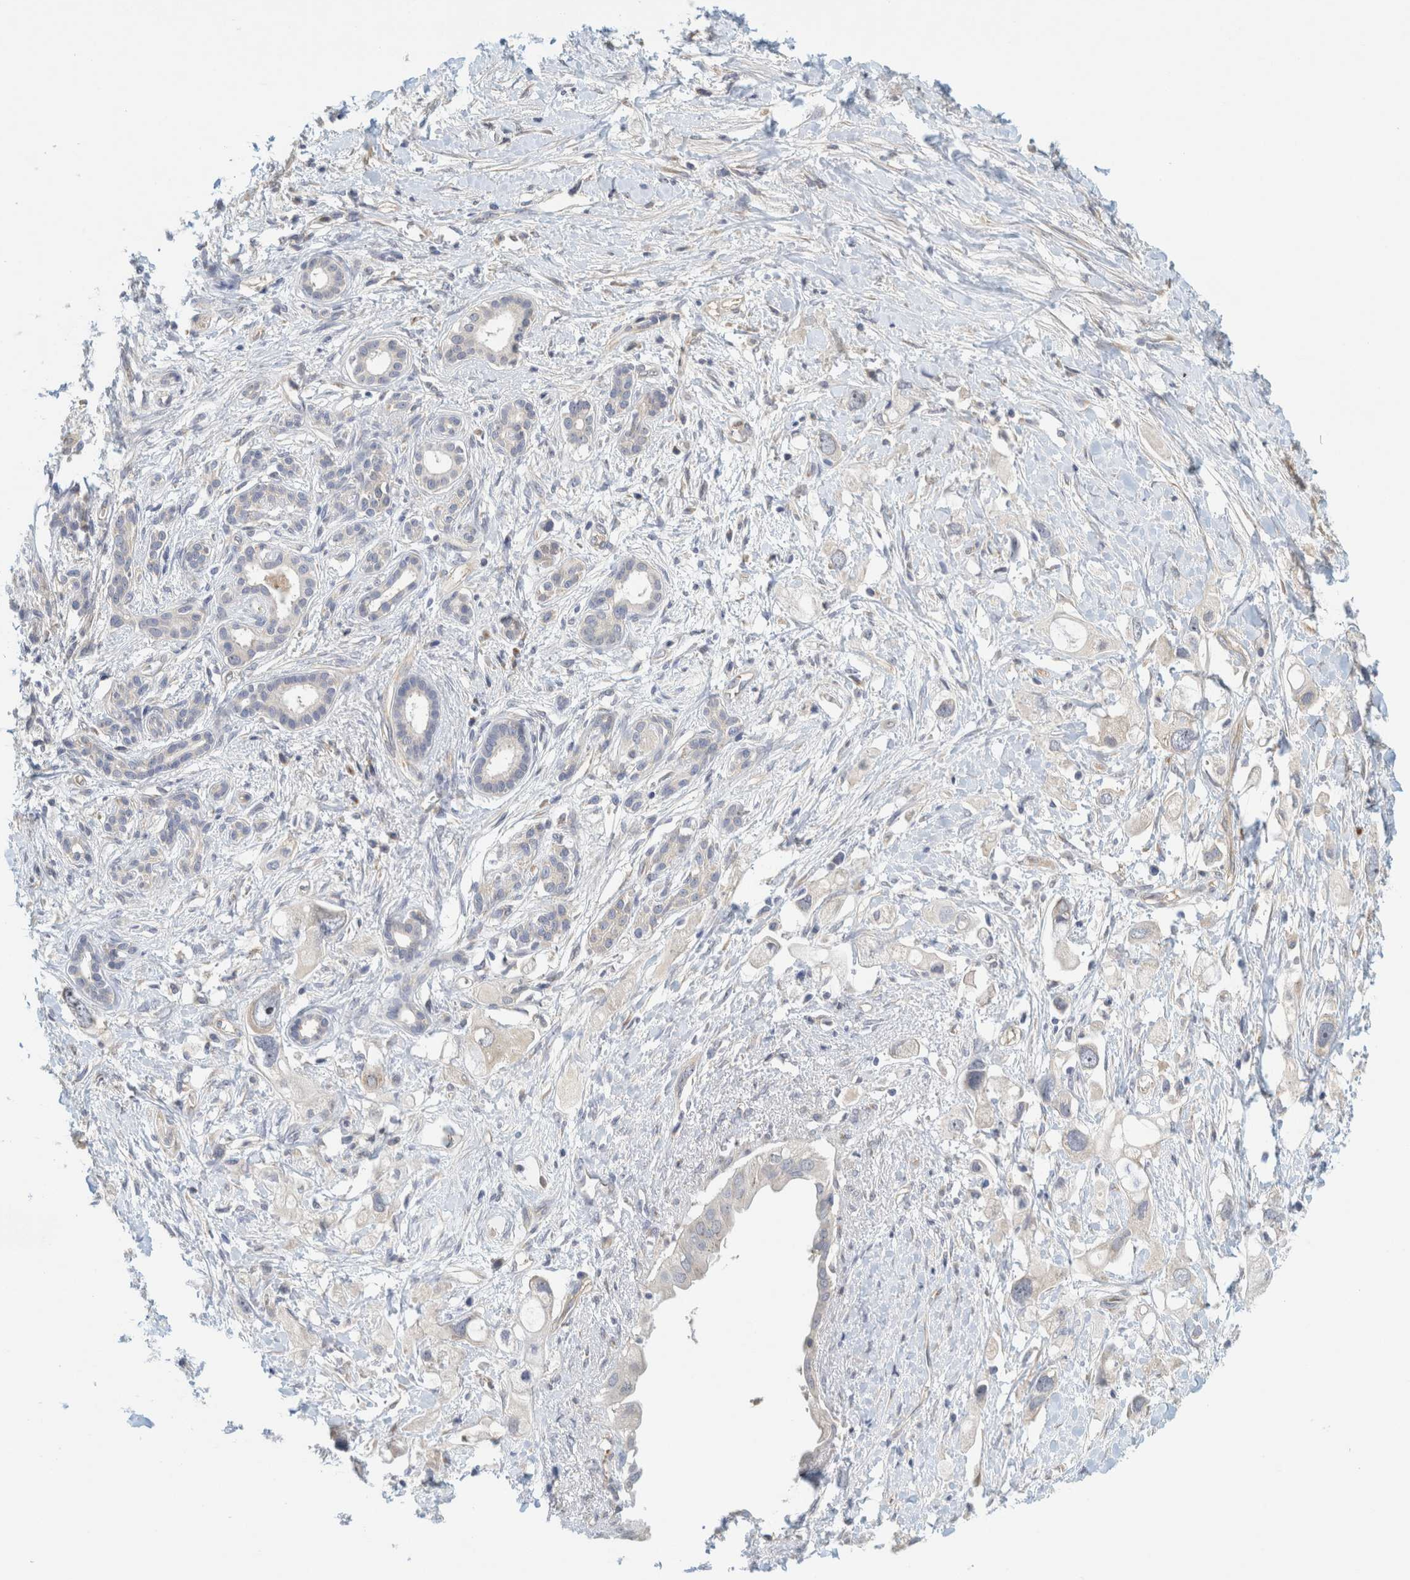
{"staining": {"intensity": "negative", "quantity": "none", "location": "none"}, "tissue": "pancreatic cancer", "cell_type": "Tumor cells", "image_type": "cancer", "snomed": [{"axis": "morphology", "description": "Adenocarcinoma, NOS"}, {"axis": "topography", "description": "Pancreas"}], "caption": "A histopathology image of pancreatic cancer (adenocarcinoma) stained for a protein exhibits no brown staining in tumor cells.", "gene": "ZNF324B", "patient": {"sex": "female", "age": 56}}